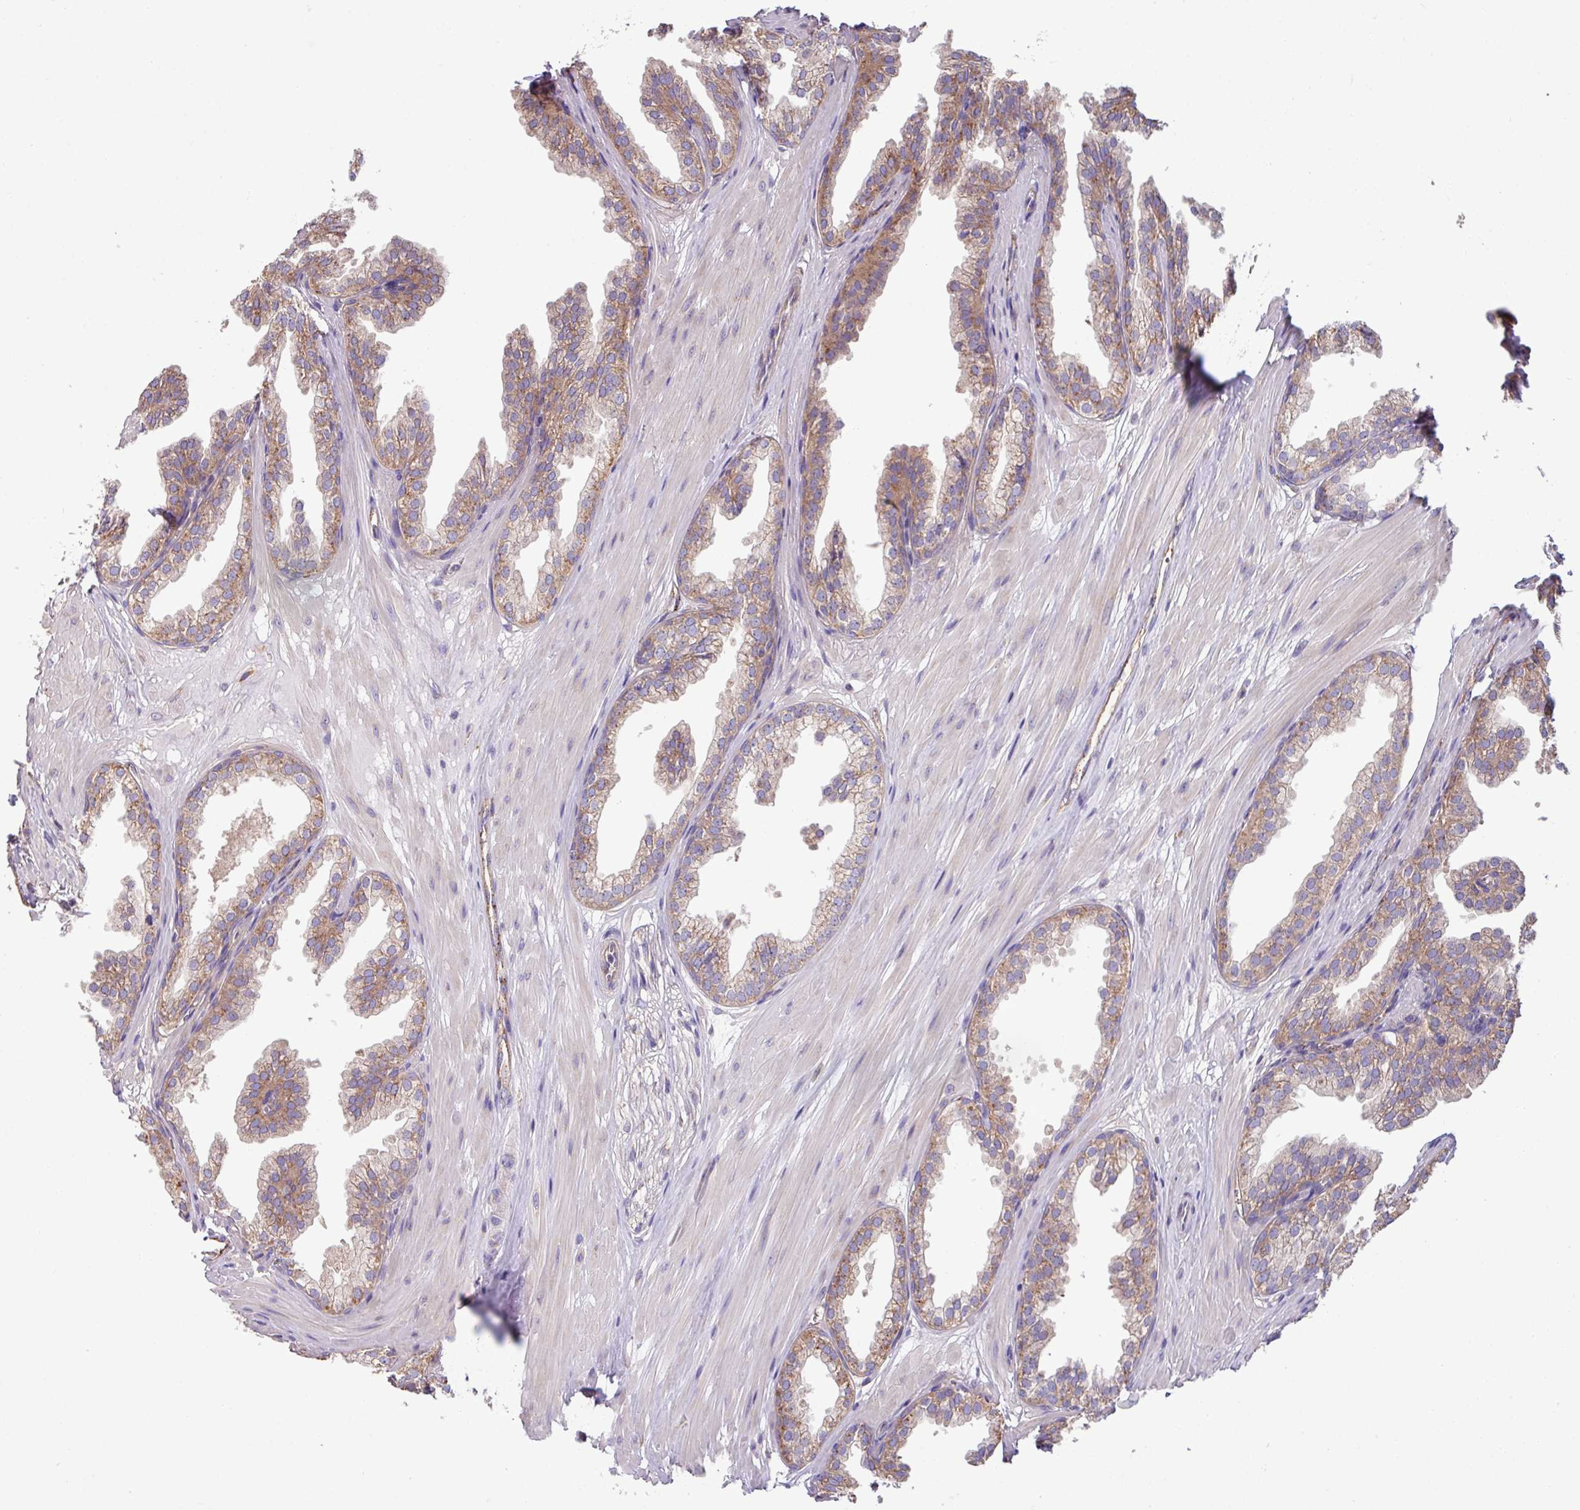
{"staining": {"intensity": "moderate", "quantity": "25%-75%", "location": "cytoplasmic/membranous"}, "tissue": "prostate", "cell_type": "Glandular cells", "image_type": "normal", "snomed": [{"axis": "morphology", "description": "Normal tissue, NOS"}, {"axis": "topography", "description": "Prostate"}, {"axis": "topography", "description": "Peripheral nerve tissue"}], "caption": "This is a histology image of immunohistochemistry staining of unremarkable prostate, which shows moderate positivity in the cytoplasmic/membranous of glandular cells.", "gene": "PPM1J", "patient": {"sex": "male", "age": 55}}